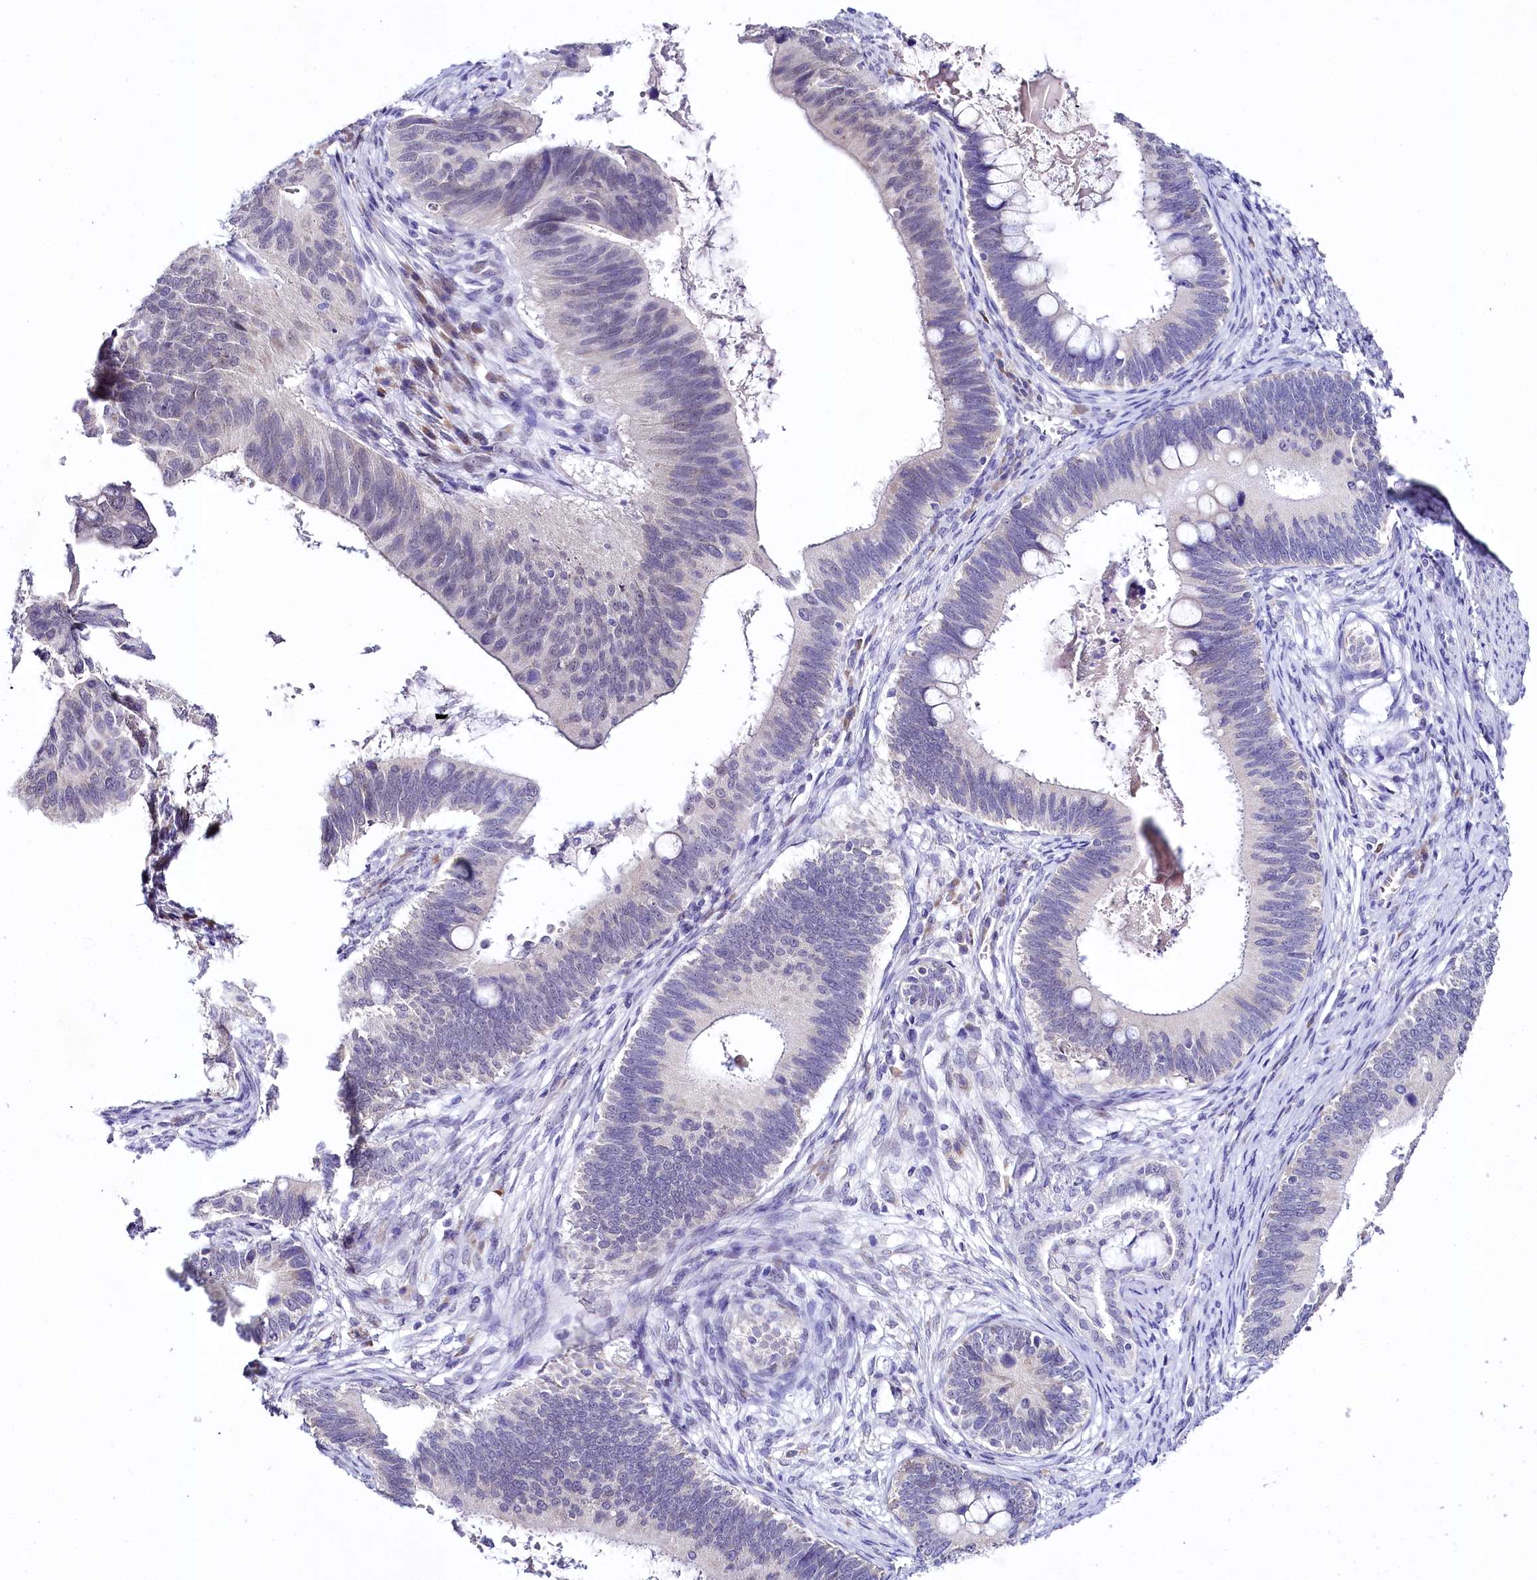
{"staining": {"intensity": "negative", "quantity": "none", "location": "none"}, "tissue": "cervical cancer", "cell_type": "Tumor cells", "image_type": "cancer", "snomed": [{"axis": "morphology", "description": "Adenocarcinoma, NOS"}, {"axis": "topography", "description": "Cervix"}], "caption": "Immunohistochemistry of human cervical cancer (adenocarcinoma) demonstrates no staining in tumor cells.", "gene": "SPATS2", "patient": {"sex": "female", "age": 42}}